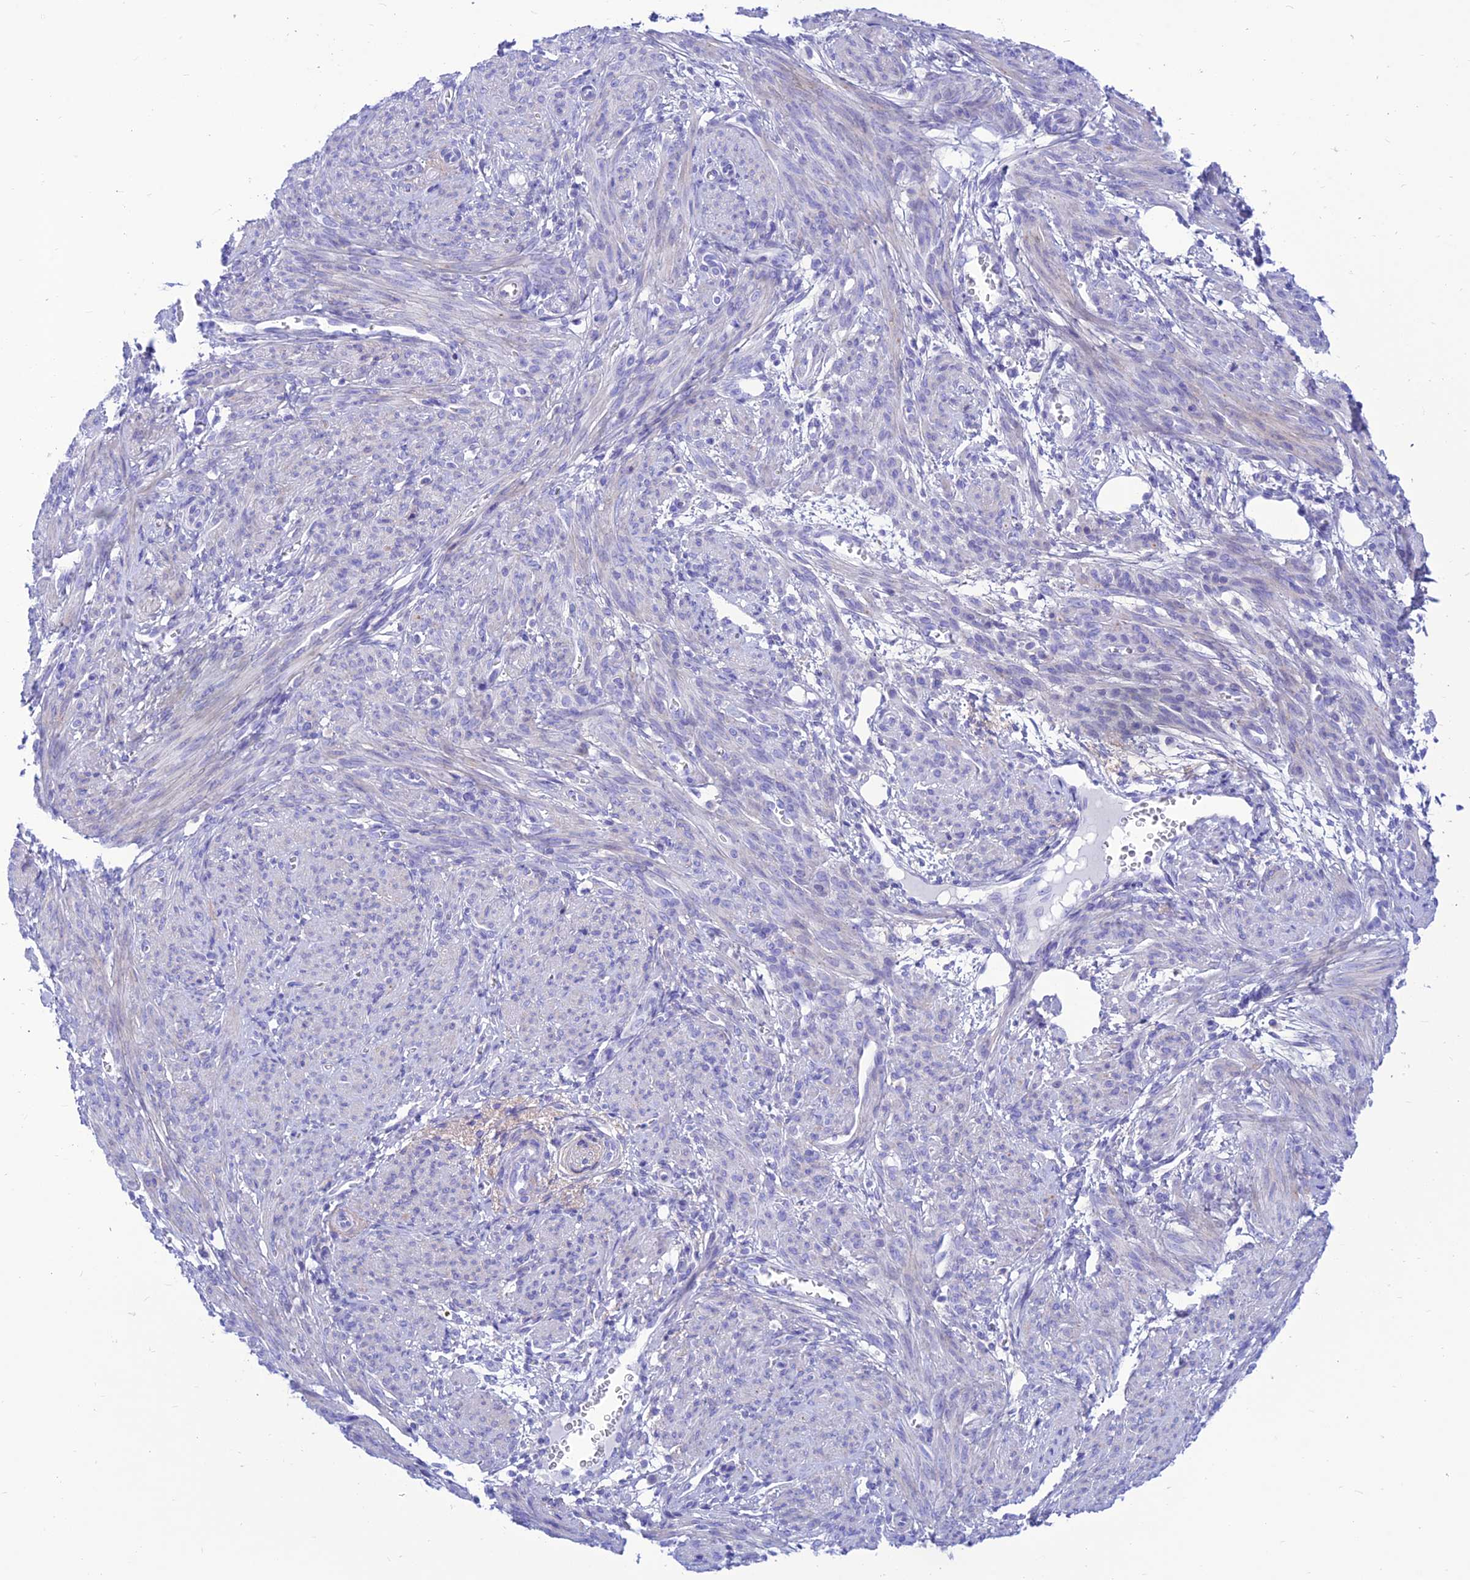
{"staining": {"intensity": "negative", "quantity": "none", "location": "none"}, "tissue": "smooth muscle", "cell_type": "Smooth muscle cells", "image_type": "normal", "snomed": [{"axis": "morphology", "description": "Normal tissue, NOS"}, {"axis": "topography", "description": "Smooth muscle"}], "caption": "Immunohistochemistry (IHC) of normal smooth muscle exhibits no expression in smooth muscle cells. The staining was performed using DAB (3,3'-diaminobenzidine) to visualize the protein expression in brown, while the nuclei were stained in blue with hematoxylin (Magnification: 20x).", "gene": "PRNP", "patient": {"sex": "female", "age": 39}}